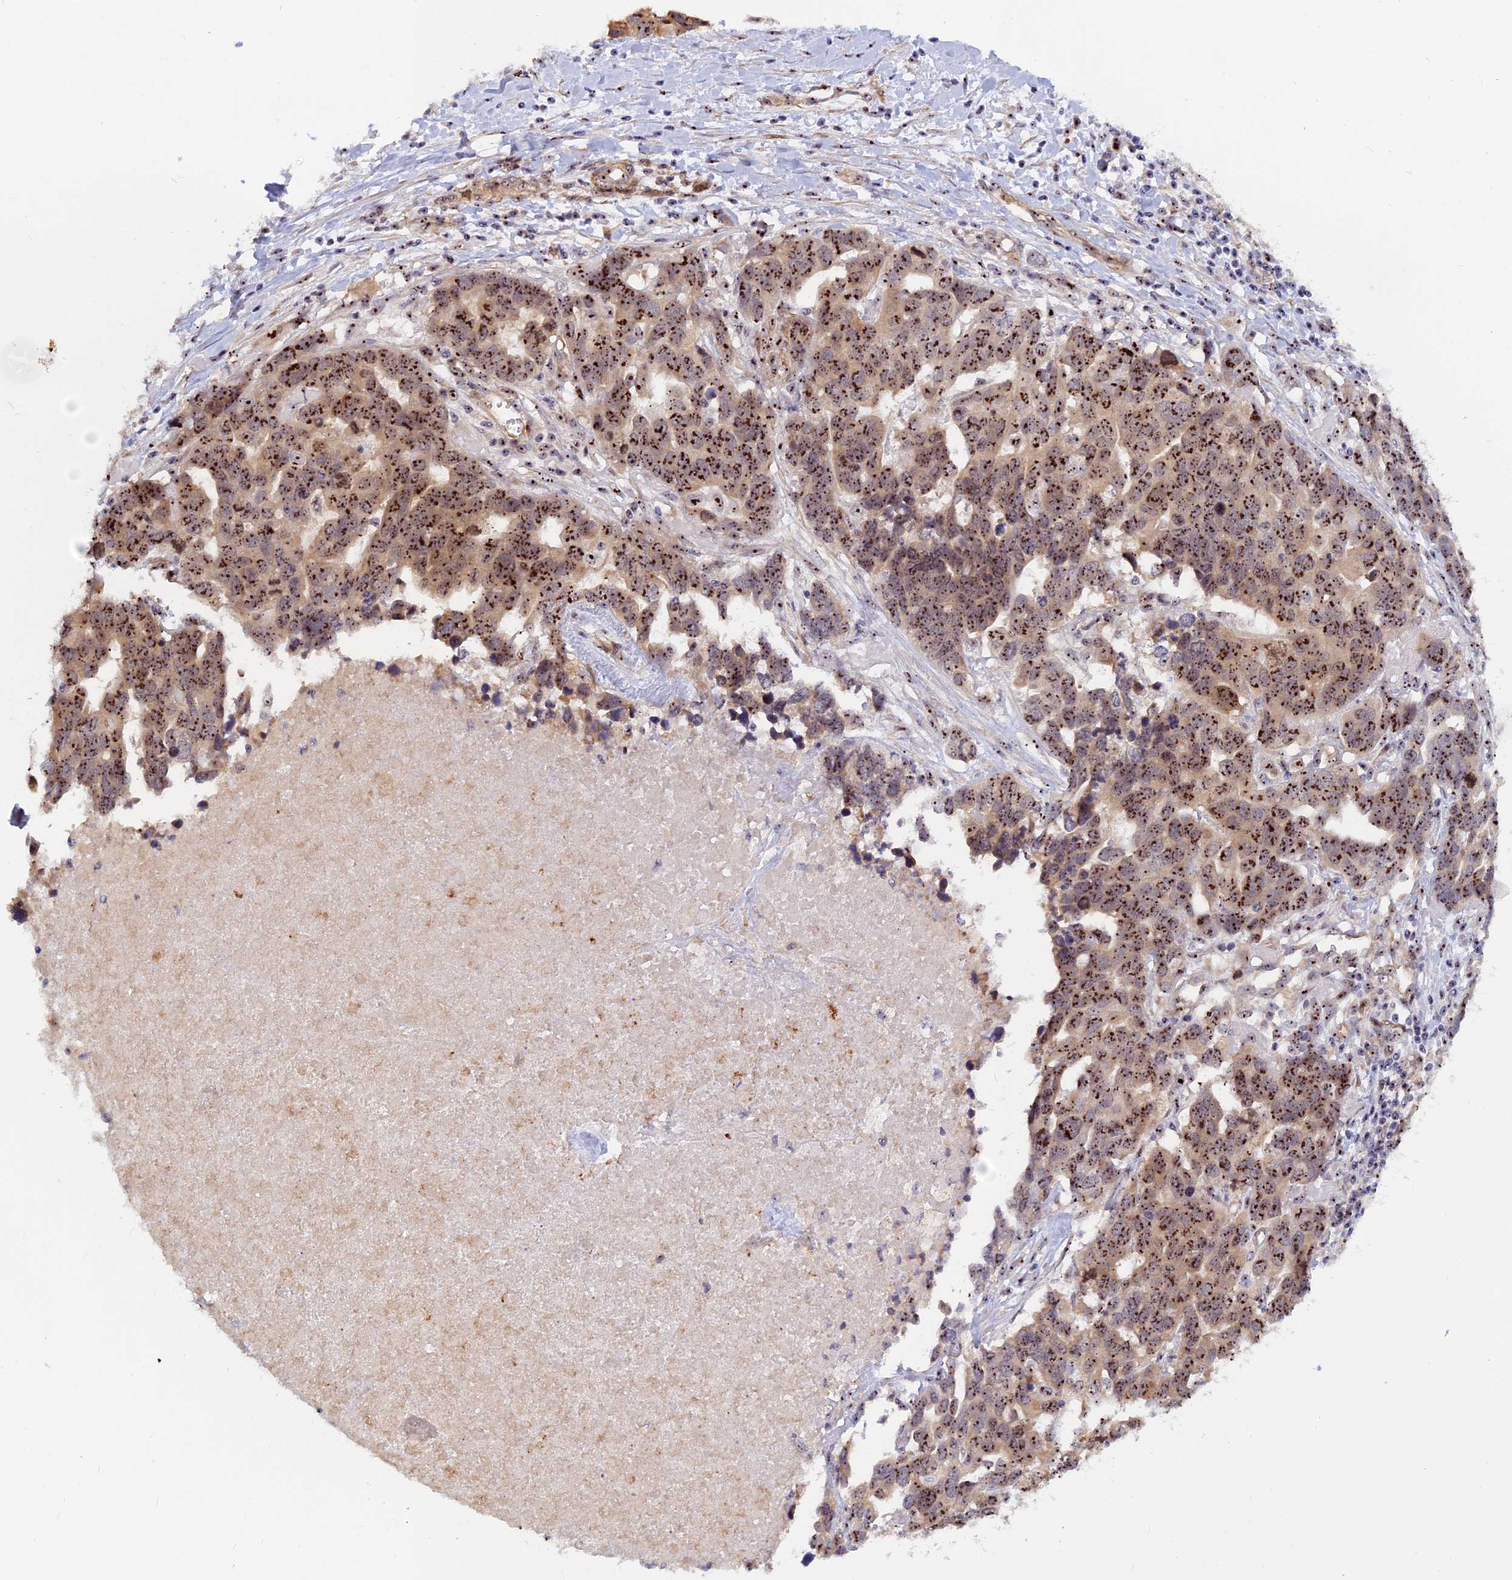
{"staining": {"intensity": "strong", "quantity": ">75%", "location": "cytoplasmic/membranous,nuclear"}, "tissue": "ovarian cancer", "cell_type": "Tumor cells", "image_type": "cancer", "snomed": [{"axis": "morphology", "description": "Cystadenocarcinoma, serous, NOS"}, {"axis": "topography", "description": "Ovary"}], "caption": "The photomicrograph demonstrates a brown stain indicating the presence of a protein in the cytoplasmic/membranous and nuclear of tumor cells in ovarian cancer (serous cystadenocarcinoma).", "gene": "DBNDD1", "patient": {"sex": "female", "age": 54}}